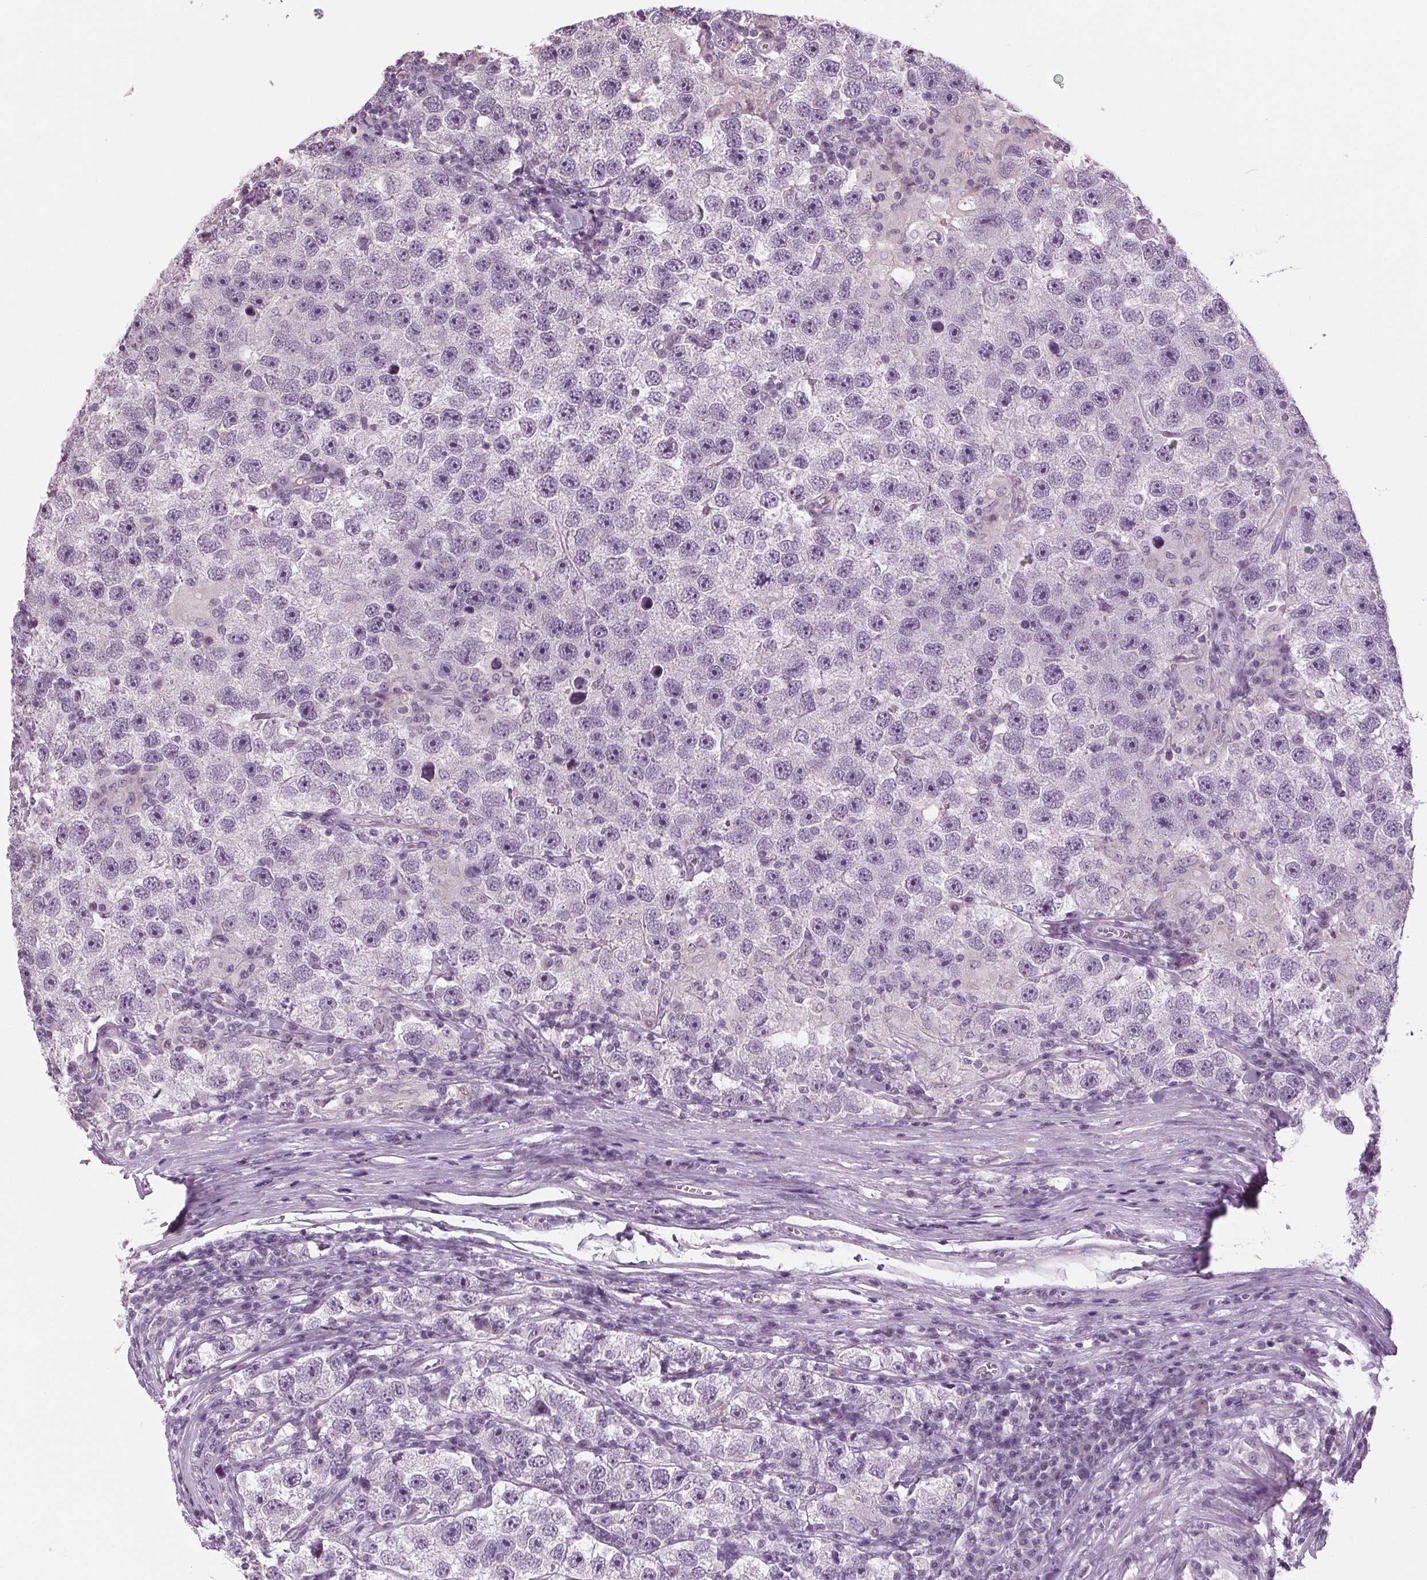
{"staining": {"intensity": "negative", "quantity": "none", "location": "none"}, "tissue": "testis cancer", "cell_type": "Tumor cells", "image_type": "cancer", "snomed": [{"axis": "morphology", "description": "Seminoma, NOS"}, {"axis": "topography", "description": "Testis"}], "caption": "There is no significant positivity in tumor cells of testis seminoma.", "gene": "DNAH12", "patient": {"sex": "male", "age": 26}}